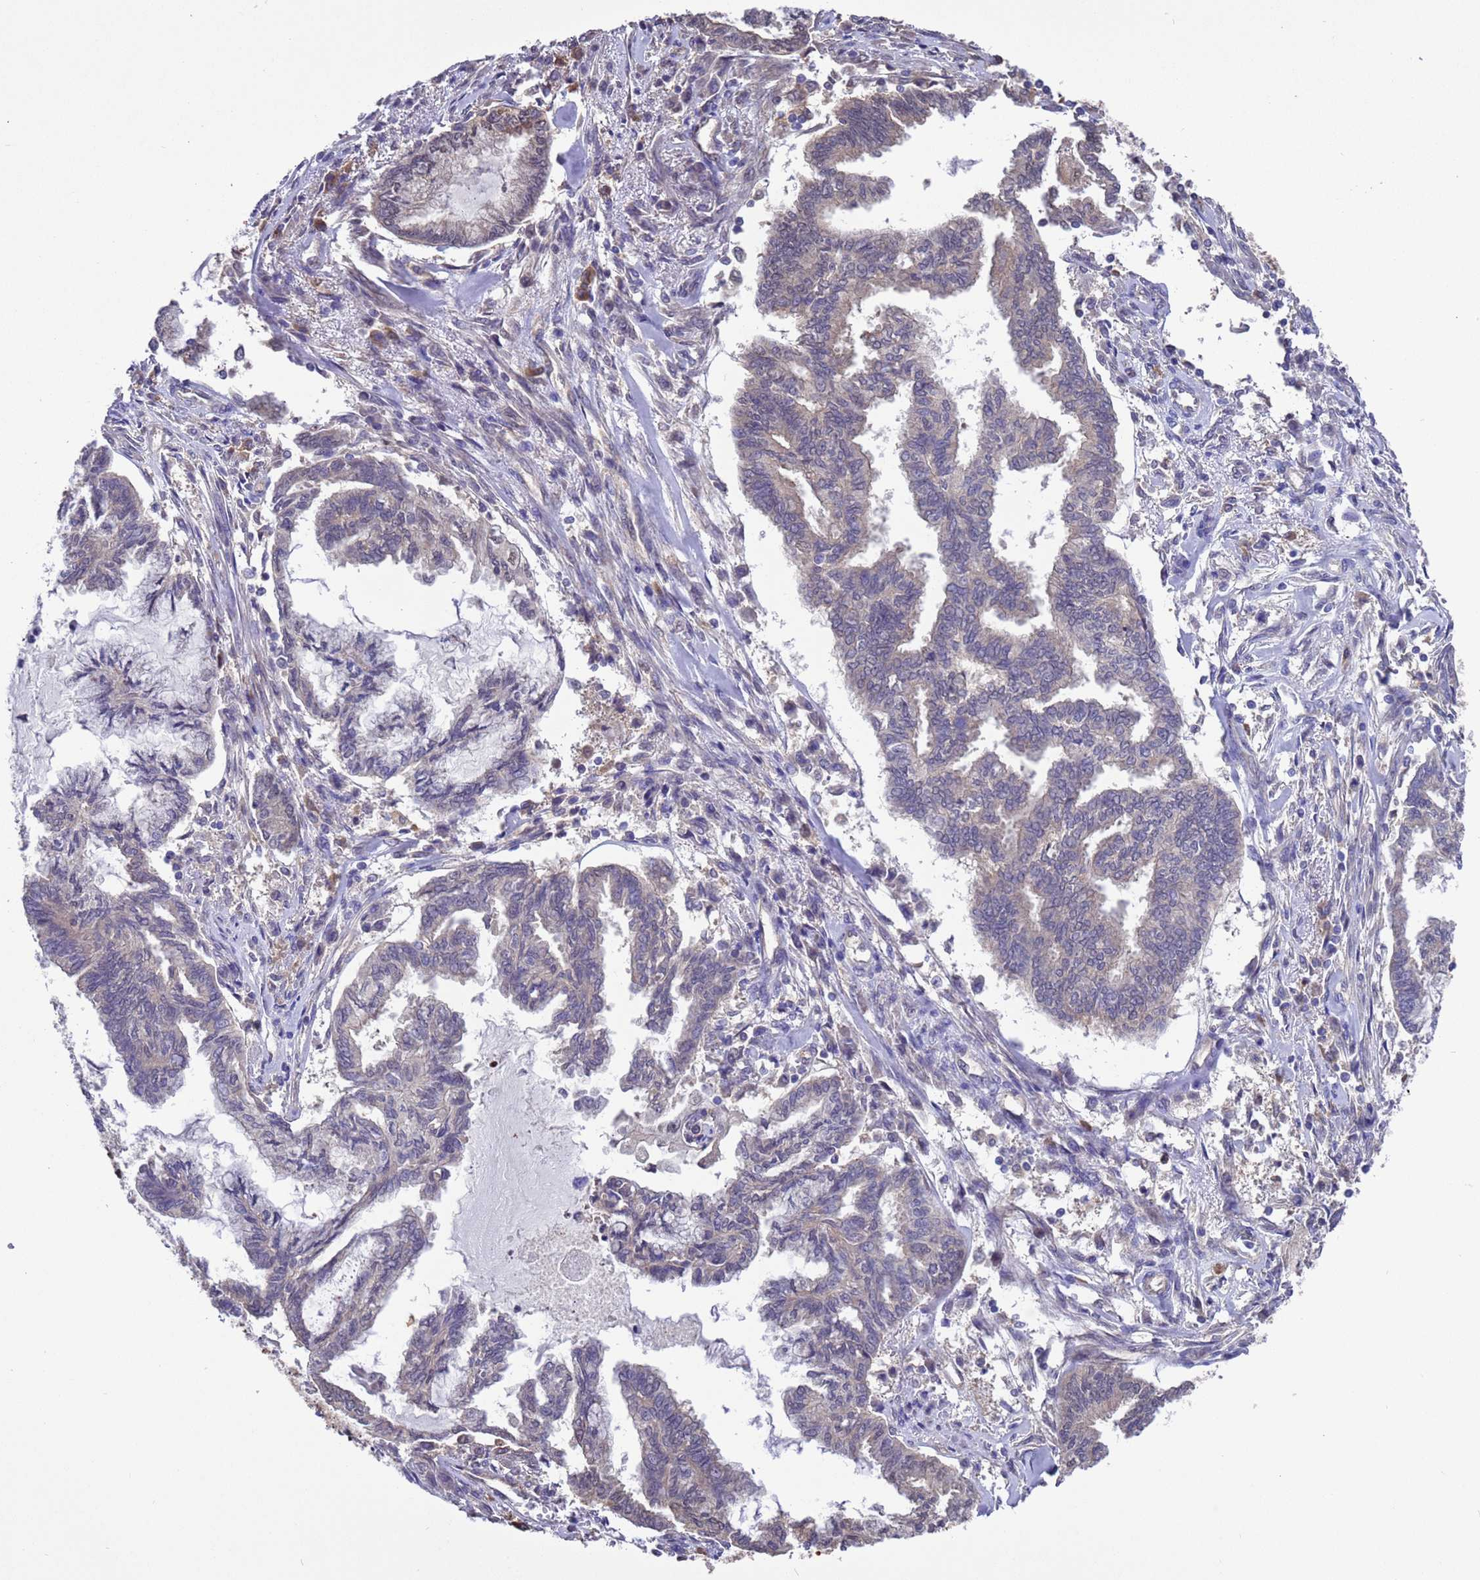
{"staining": {"intensity": "negative", "quantity": "none", "location": "none"}, "tissue": "endometrial cancer", "cell_type": "Tumor cells", "image_type": "cancer", "snomed": [{"axis": "morphology", "description": "Adenocarcinoma, NOS"}, {"axis": "topography", "description": "Endometrium"}], "caption": "A histopathology image of endometrial cancer (adenocarcinoma) stained for a protein exhibits no brown staining in tumor cells.", "gene": "ZFP69B", "patient": {"sex": "female", "age": 86}}